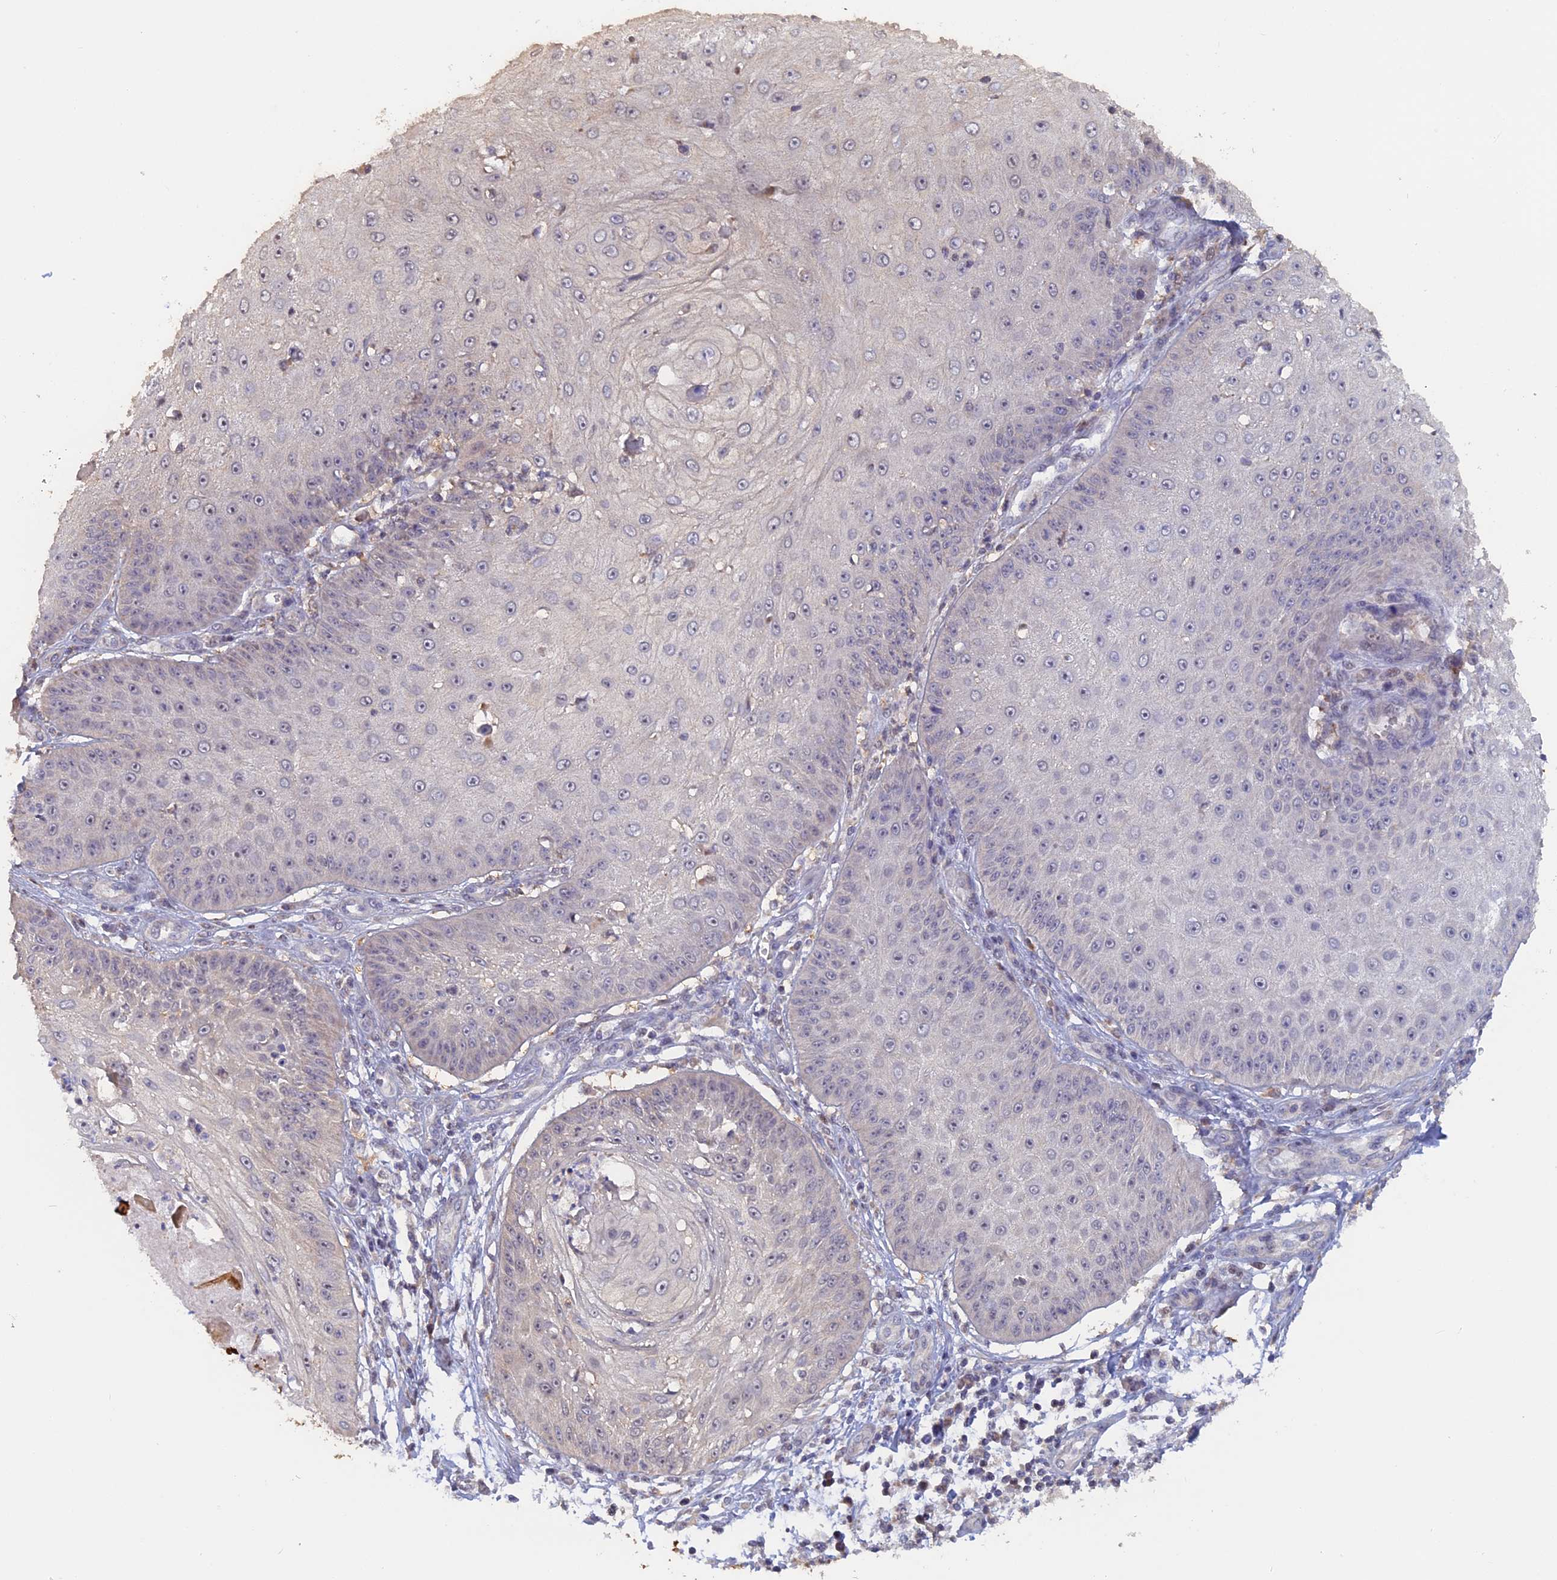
{"staining": {"intensity": "negative", "quantity": "none", "location": "none"}, "tissue": "skin cancer", "cell_type": "Tumor cells", "image_type": "cancer", "snomed": [{"axis": "morphology", "description": "Squamous cell carcinoma, NOS"}, {"axis": "topography", "description": "Skin"}], "caption": "There is no significant positivity in tumor cells of squamous cell carcinoma (skin).", "gene": "FAM98C", "patient": {"sex": "male", "age": 70}}